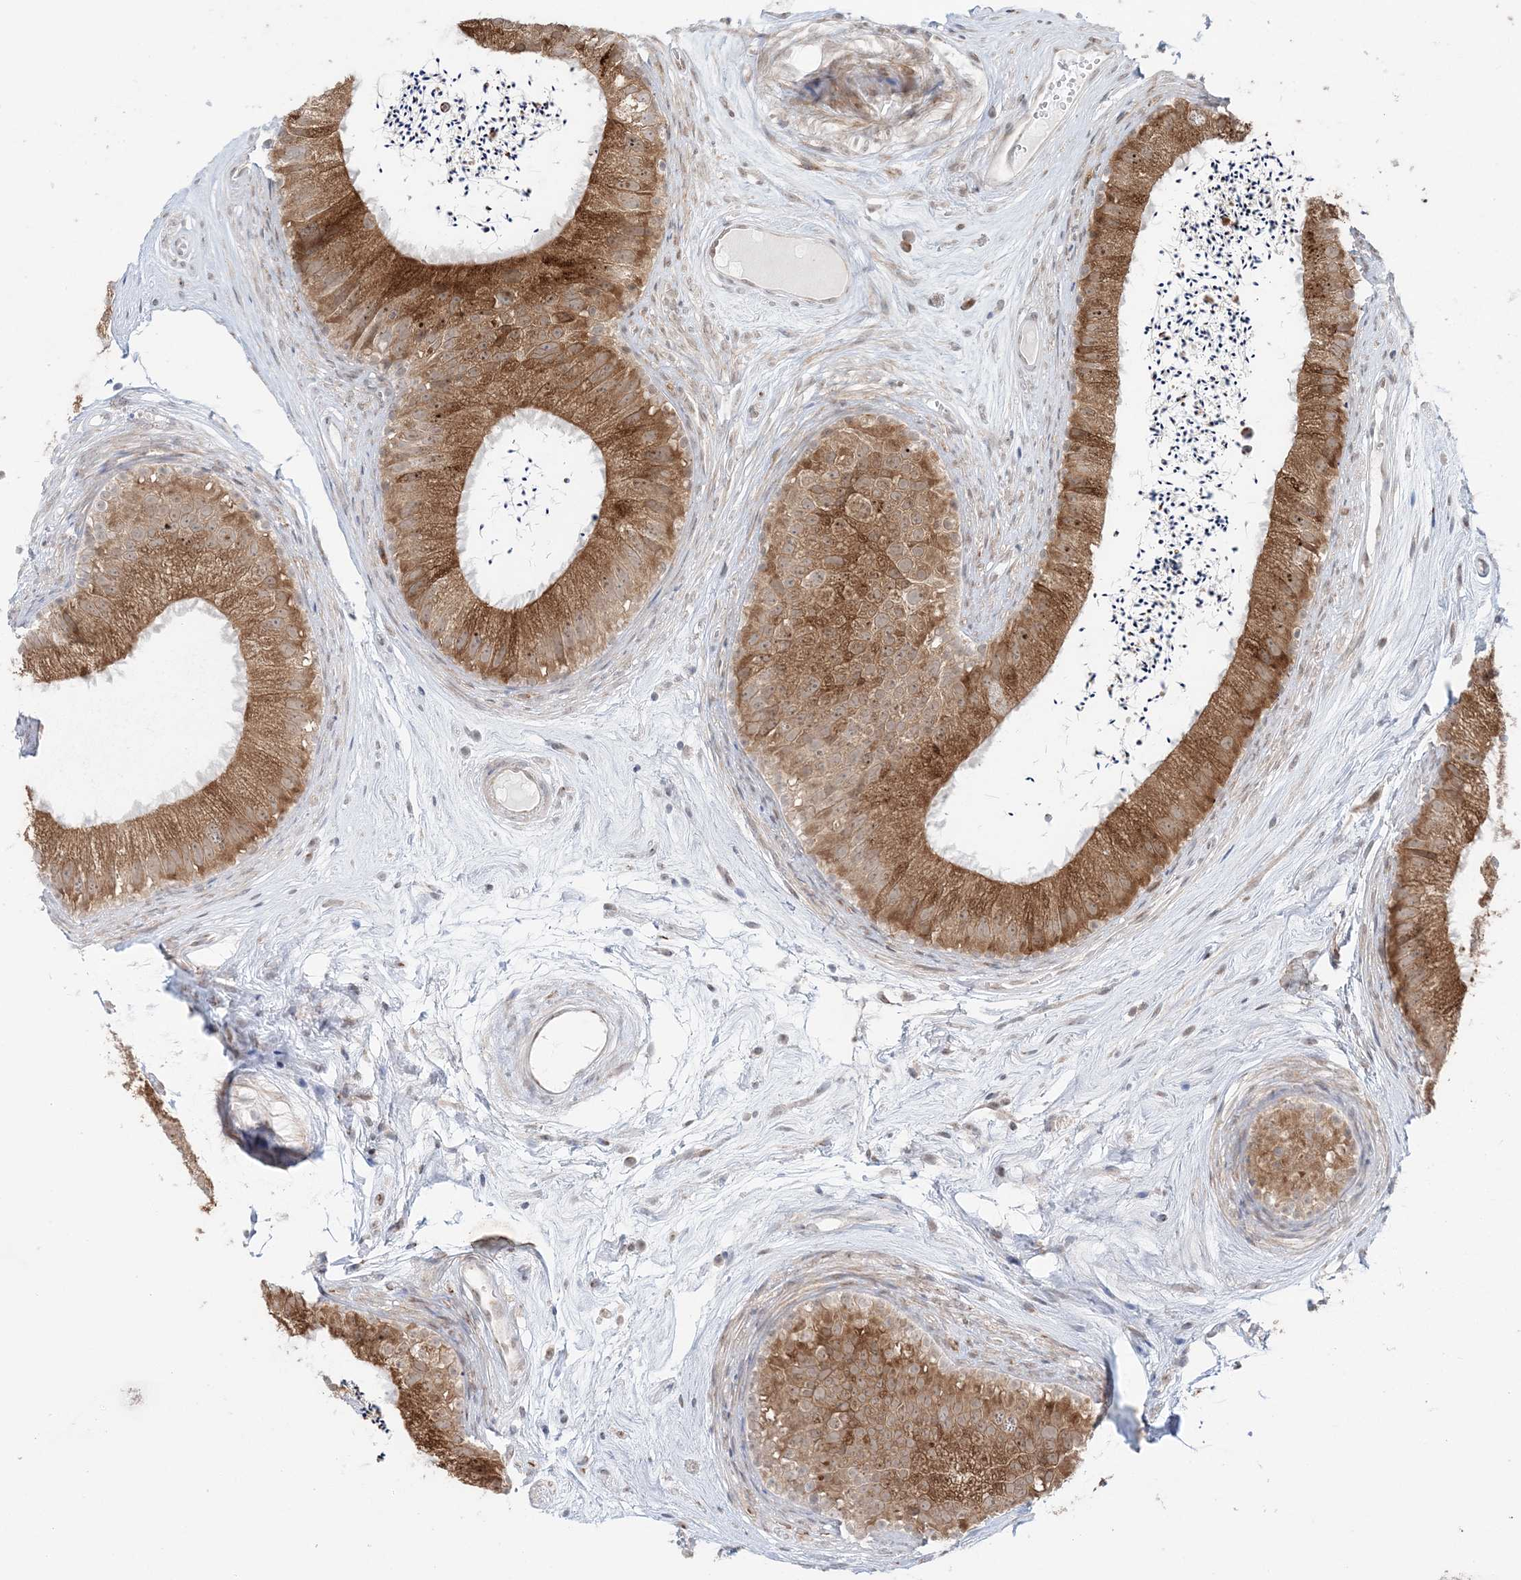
{"staining": {"intensity": "moderate", "quantity": ">75%", "location": "cytoplasmic/membranous"}, "tissue": "epididymis", "cell_type": "Glandular cells", "image_type": "normal", "snomed": [{"axis": "morphology", "description": "Normal tissue, NOS"}, {"axis": "topography", "description": "Epididymis"}], "caption": "This histopathology image displays IHC staining of normal human epididymis, with medium moderate cytoplasmic/membranous expression in about >75% of glandular cells.", "gene": "TMED10", "patient": {"sex": "male", "age": 77}}